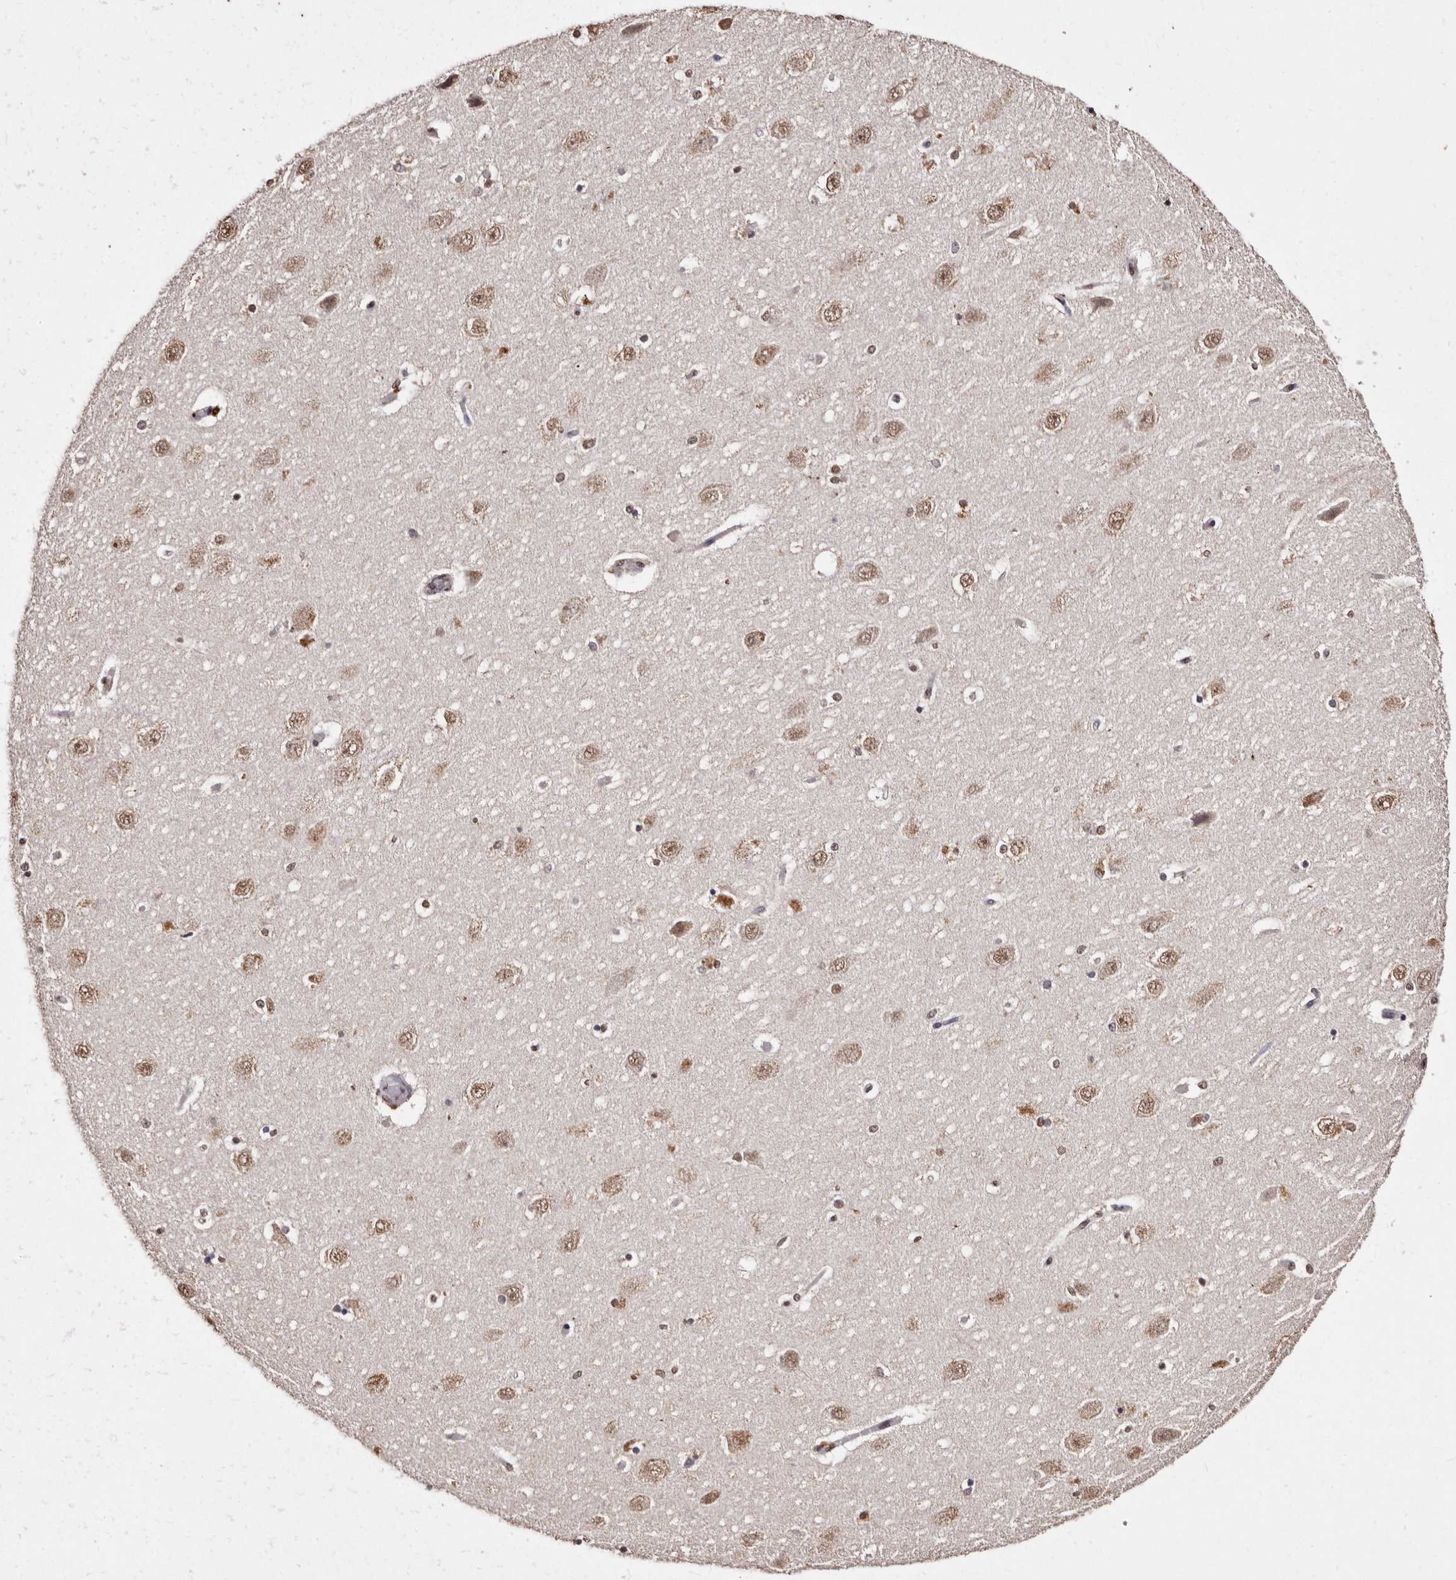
{"staining": {"intensity": "moderate", "quantity": ">75%", "location": "nuclear"}, "tissue": "hippocampus", "cell_type": "Glial cells", "image_type": "normal", "snomed": [{"axis": "morphology", "description": "Normal tissue, NOS"}, {"axis": "topography", "description": "Hippocampus"}], "caption": "Hippocampus stained for a protein demonstrates moderate nuclear positivity in glial cells. The staining was performed using DAB (3,3'-diaminobenzidine) to visualize the protein expression in brown, while the nuclei were stained in blue with hematoxylin (Magnification: 20x).", "gene": "ERBB4", "patient": {"sex": "female", "age": 54}}